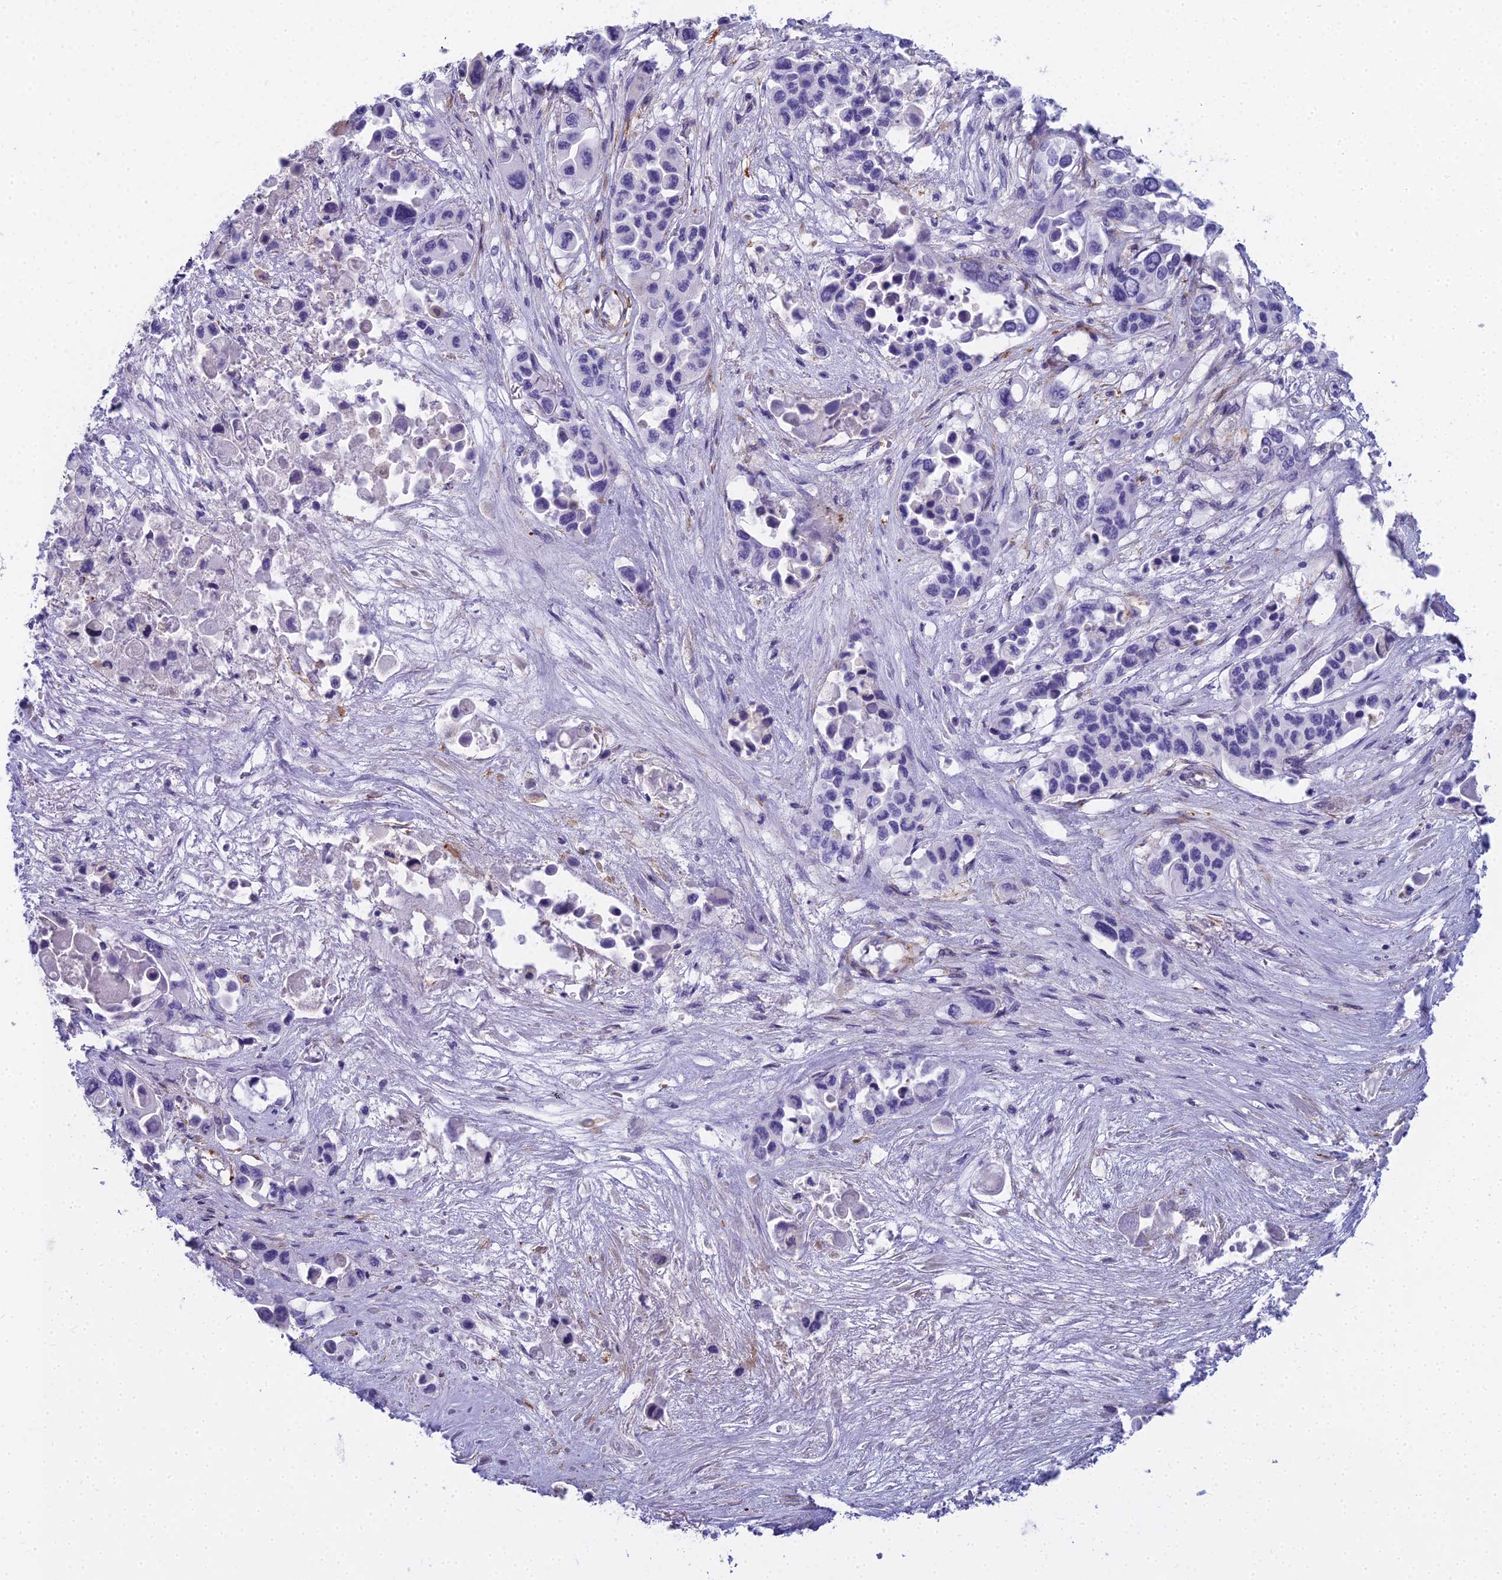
{"staining": {"intensity": "negative", "quantity": "none", "location": "none"}, "tissue": "pancreatic cancer", "cell_type": "Tumor cells", "image_type": "cancer", "snomed": [{"axis": "morphology", "description": "Adenocarcinoma, NOS"}, {"axis": "topography", "description": "Pancreas"}], "caption": "The immunohistochemistry (IHC) micrograph has no significant expression in tumor cells of adenocarcinoma (pancreatic) tissue. (Stains: DAB immunohistochemistry (IHC) with hematoxylin counter stain, Microscopy: brightfield microscopy at high magnification).", "gene": "EVI2A", "patient": {"sex": "male", "age": 92}}